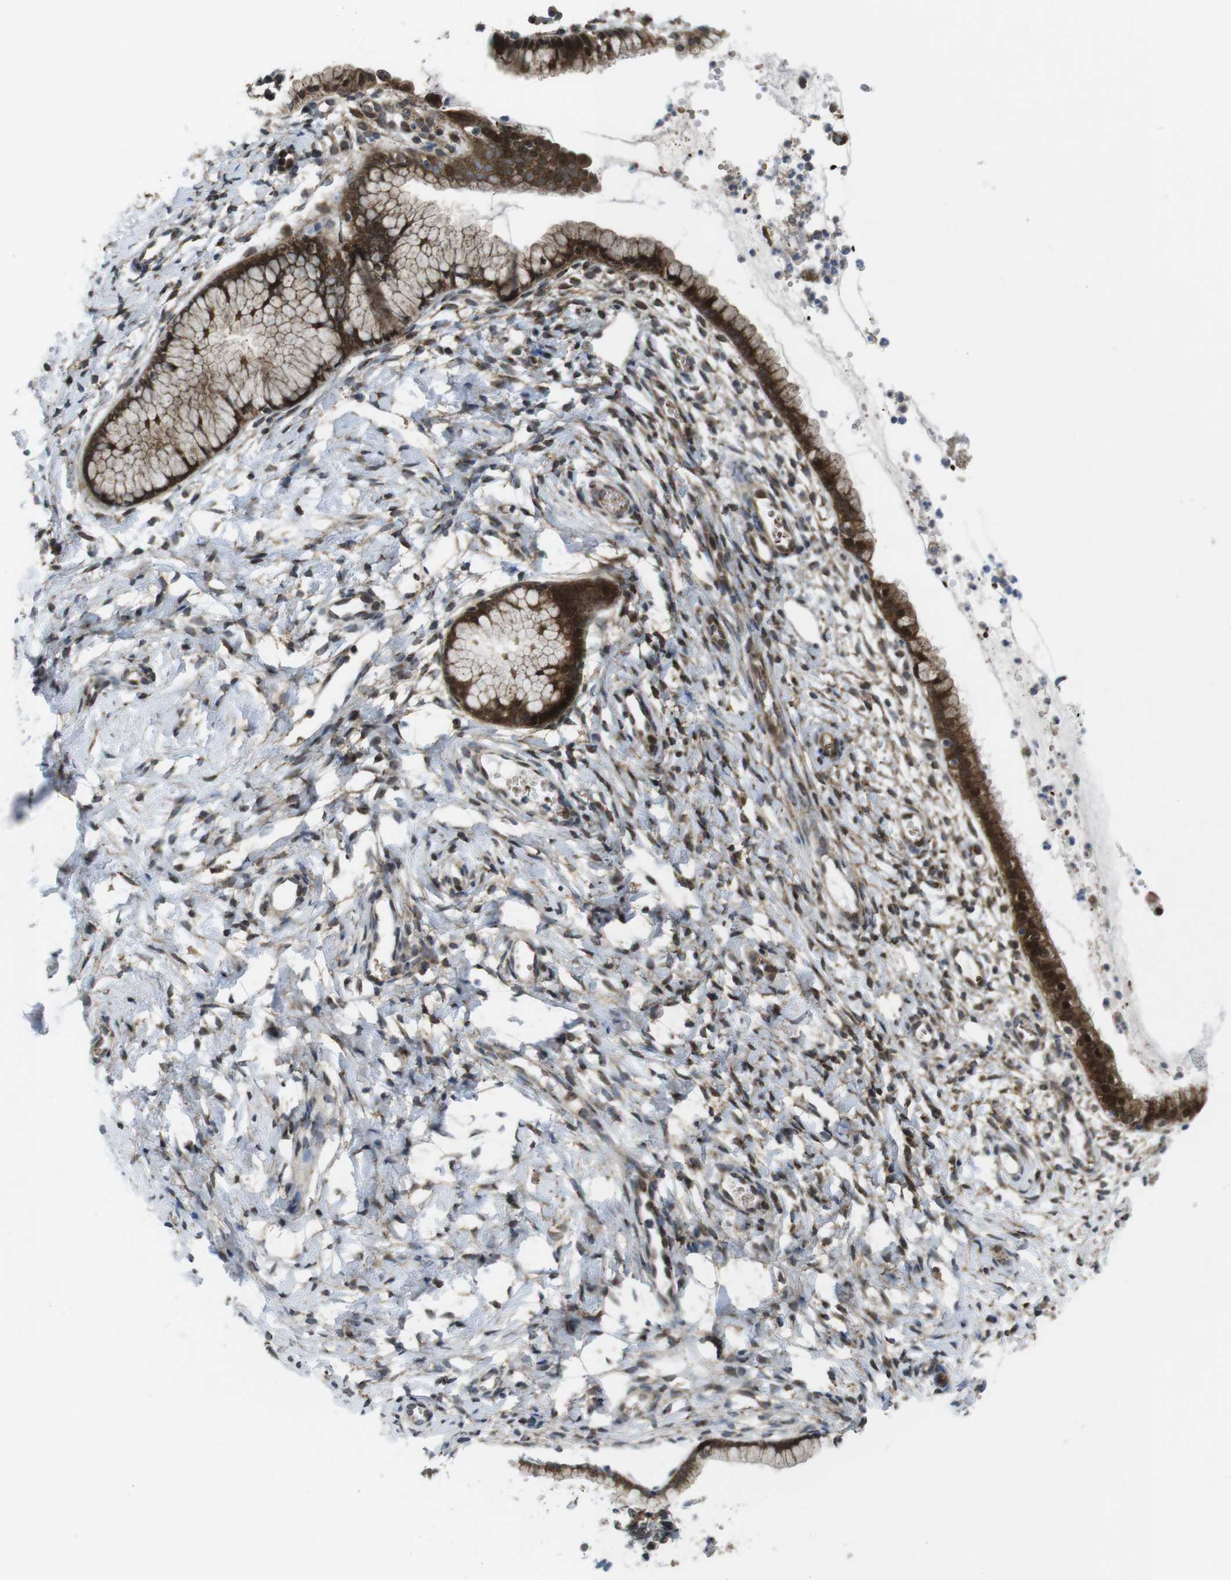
{"staining": {"intensity": "strong", "quantity": ">75%", "location": "cytoplasmic/membranous,nuclear"}, "tissue": "cervix", "cell_type": "Glandular cells", "image_type": "normal", "snomed": [{"axis": "morphology", "description": "Normal tissue, NOS"}, {"axis": "topography", "description": "Cervix"}], "caption": "Protein staining displays strong cytoplasmic/membranous,nuclear expression in about >75% of glandular cells in unremarkable cervix.", "gene": "CUL7", "patient": {"sex": "female", "age": 65}}